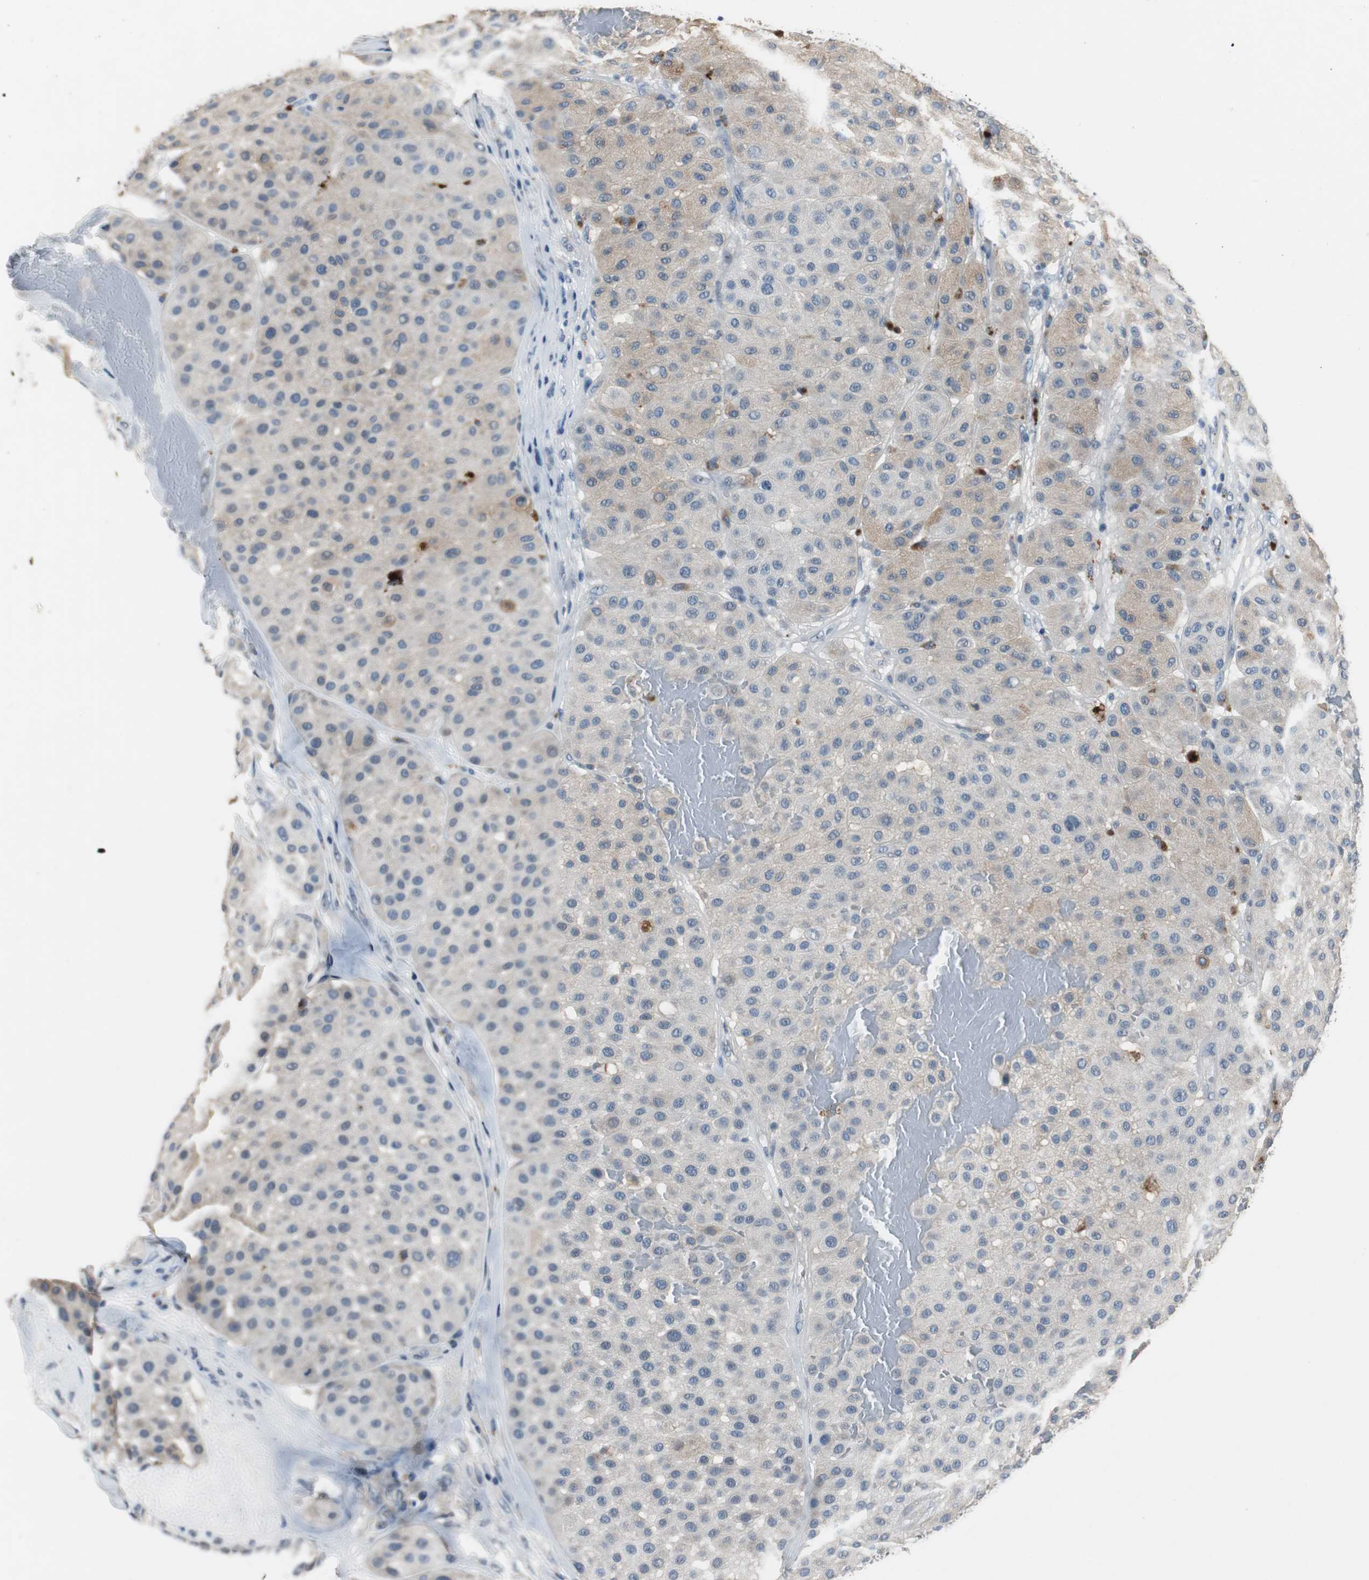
{"staining": {"intensity": "weak", "quantity": "25%-75%", "location": "cytoplasmic/membranous"}, "tissue": "melanoma", "cell_type": "Tumor cells", "image_type": "cancer", "snomed": [{"axis": "morphology", "description": "Normal tissue, NOS"}, {"axis": "morphology", "description": "Malignant melanoma, Metastatic site"}, {"axis": "topography", "description": "Skin"}], "caption": "A brown stain labels weak cytoplasmic/membranous expression of a protein in human malignant melanoma (metastatic site) tumor cells.", "gene": "PCYT1B", "patient": {"sex": "male", "age": 41}}